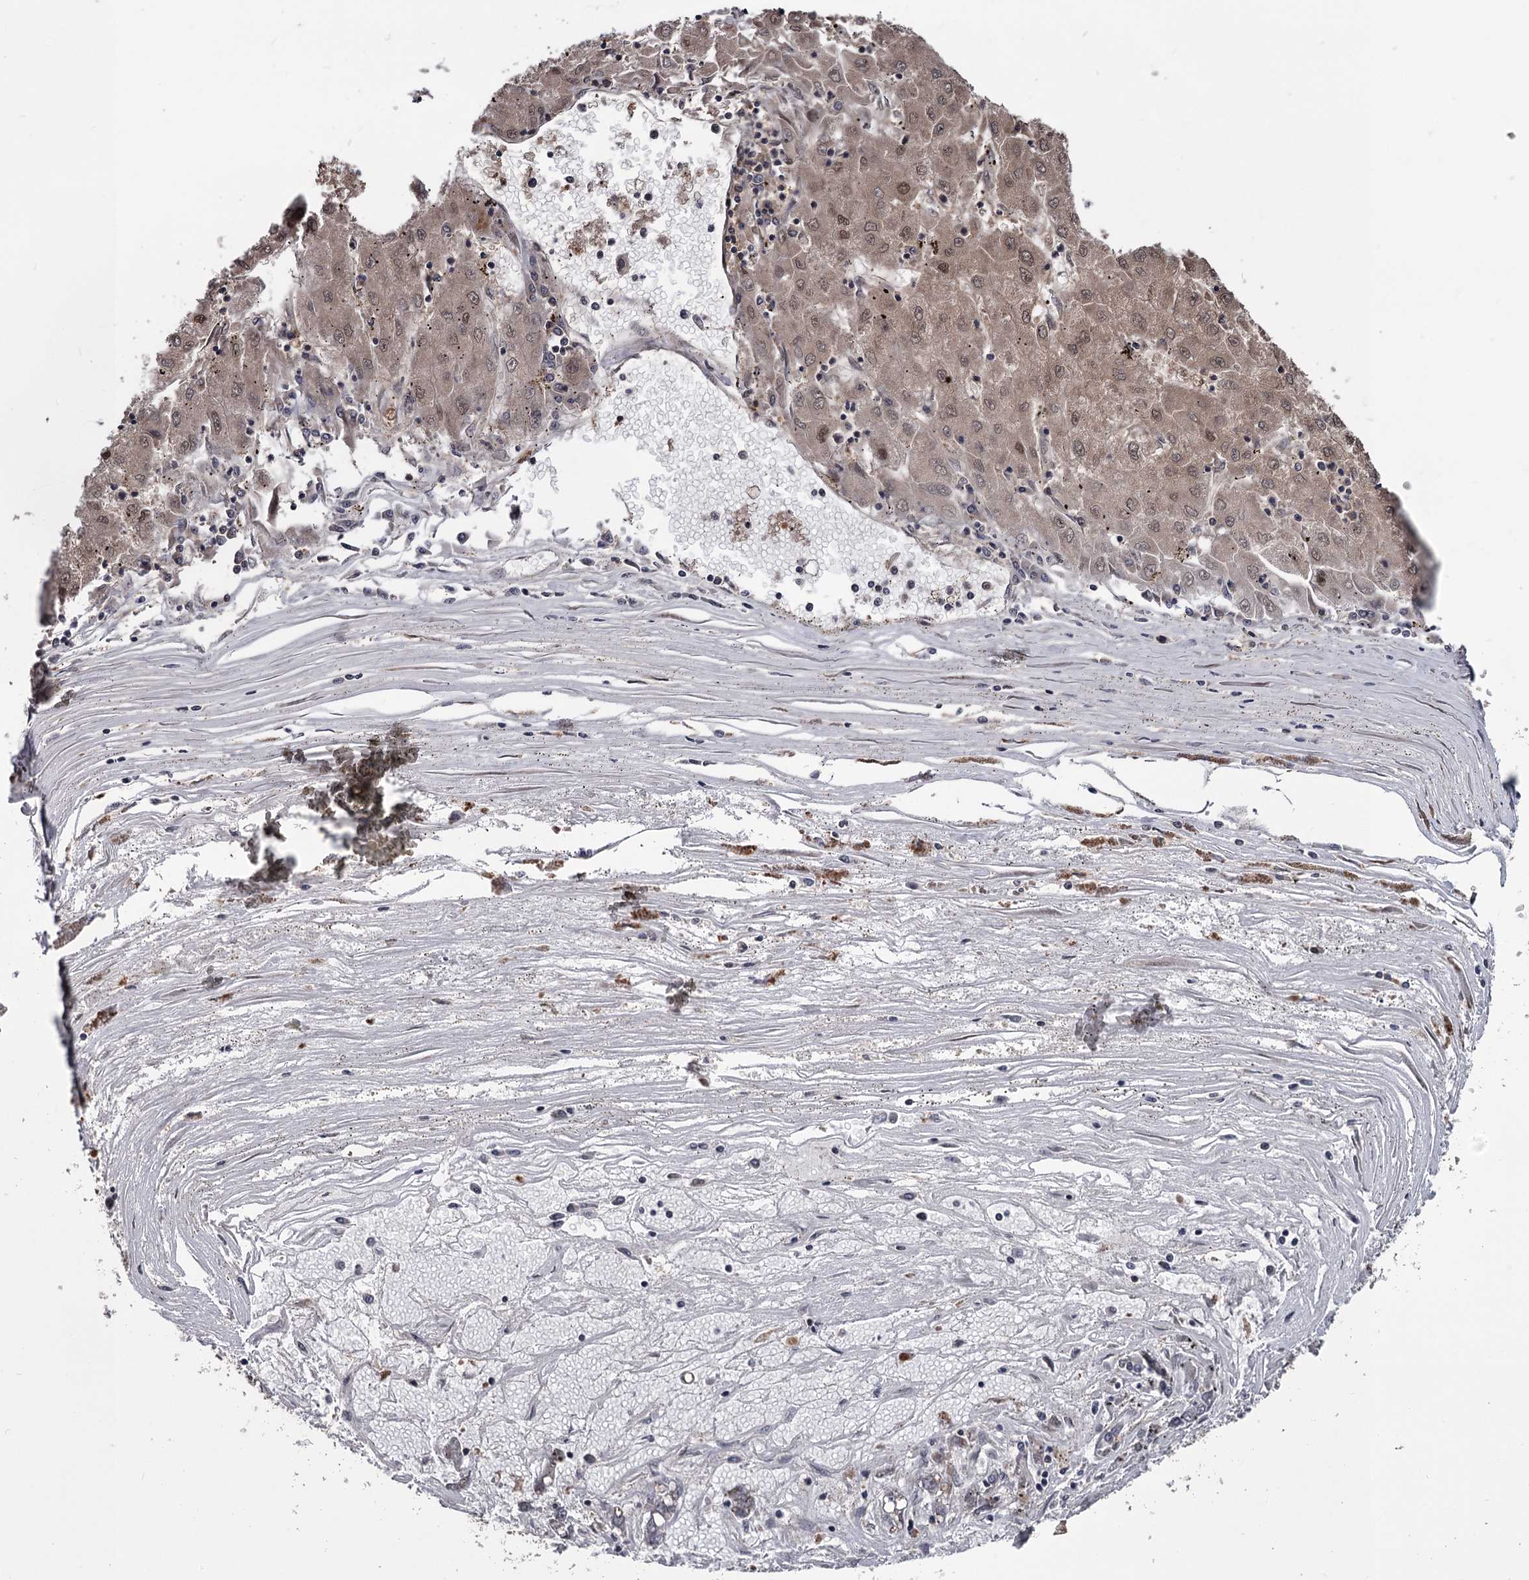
{"staining": {"intensity": "weak", "quantity": ">75%", "location": "cytoplasmic/membranous,nuclear"}, "tissue": "liver cancer", "cell_type": "Tumor cells", "image_type": "cancer", "snomed": [{"axis": "morphology", "description": "Carcinoma, Hepatocellular, NOS"}, {"axis": "topography", "description": "Liver"}], "caption": "Protein expression analysis of human liver cancer (hepatocellular carcinoma) reveals weak cytoplasmic/membranous and nuclear staining in about >75% of tumor cells. (DAB (3,3'-diaminobenzidine) IHC, brown staining for protein, blue staining for nuclei).", "gene": "DAO", "patient": {"sex": "male", "age": 72}}